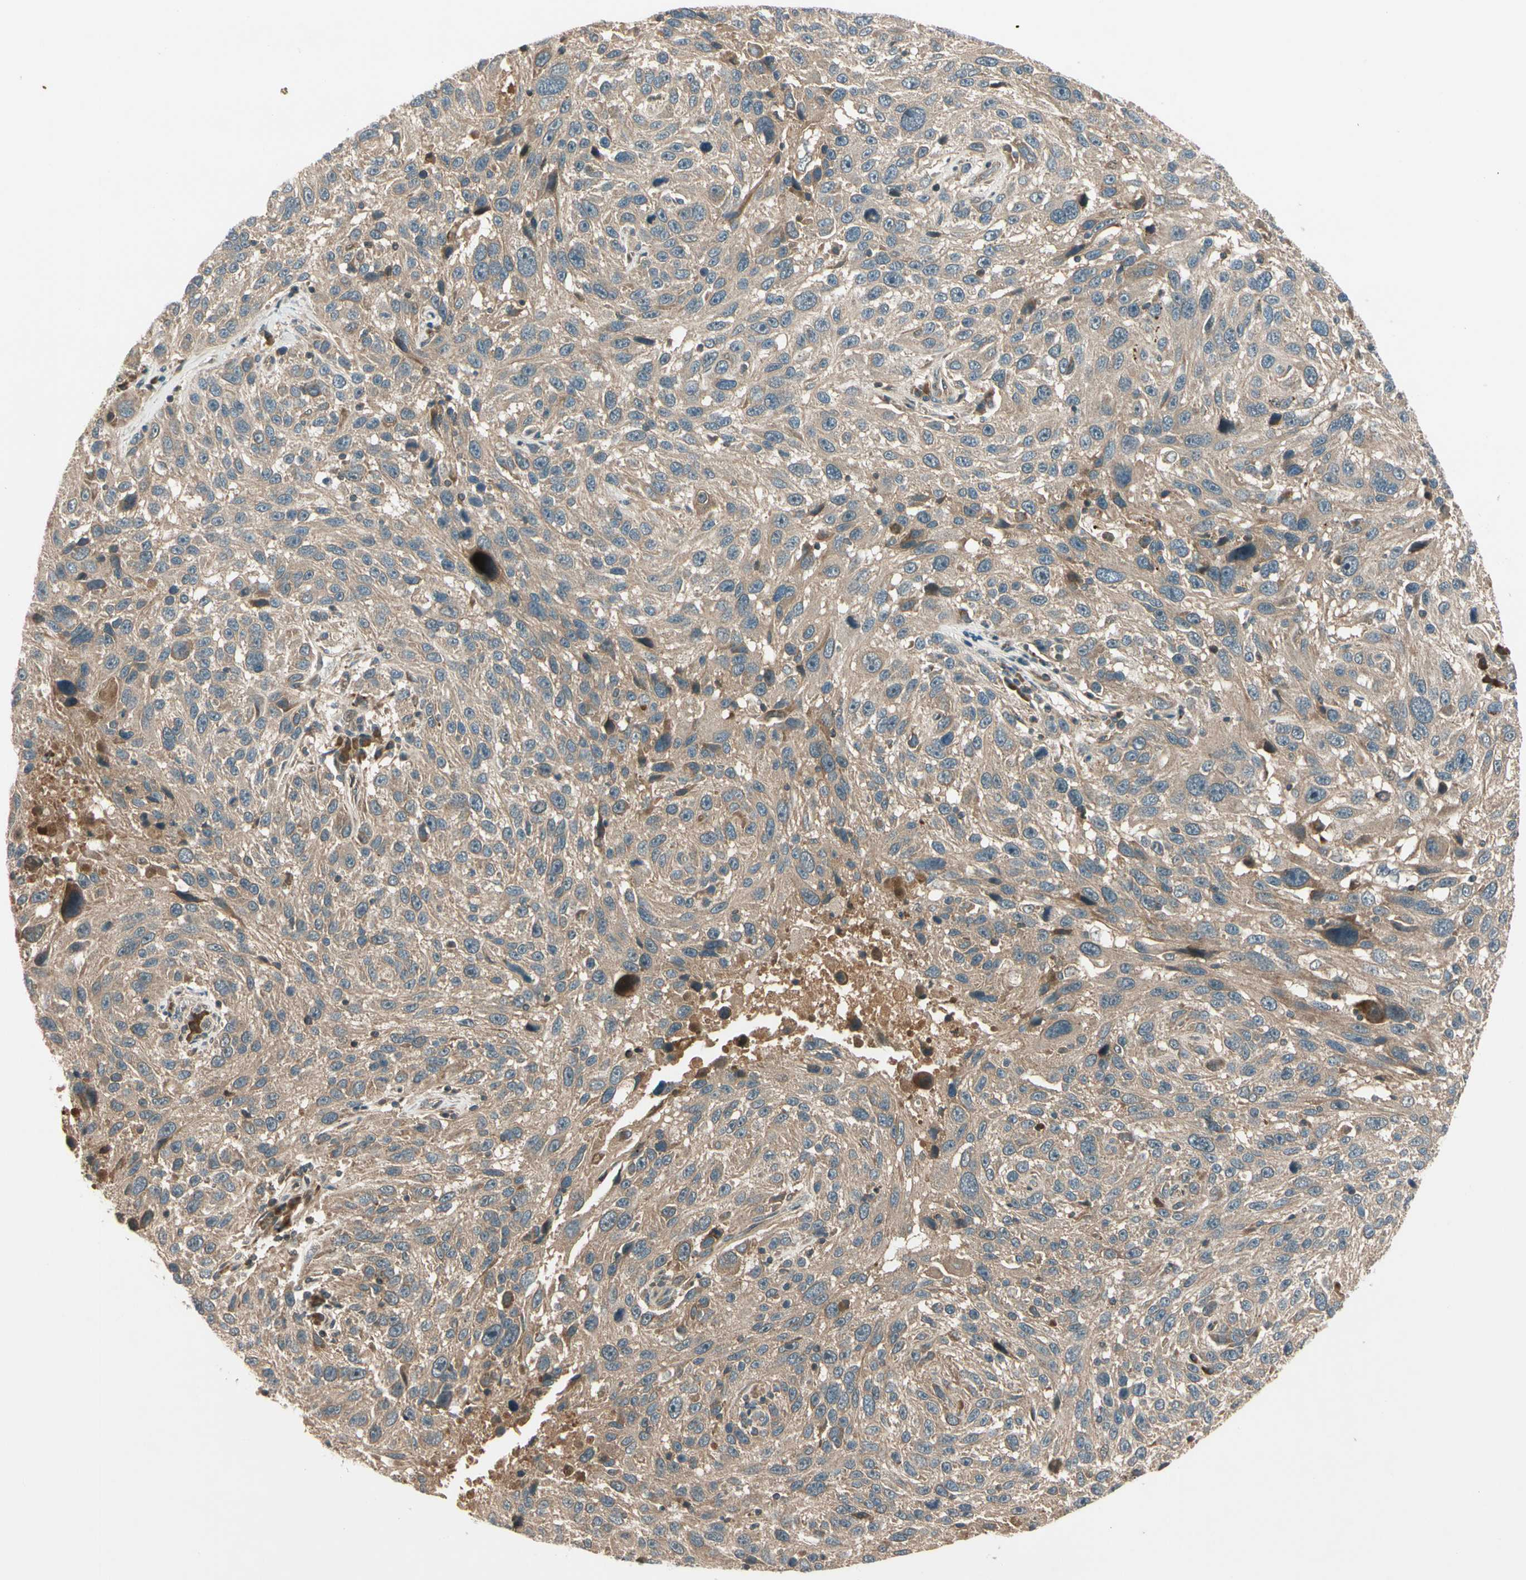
{"staining": {"intensity": "moderate", "quantity": ">75%", "location": "cytoplasmic/membranous"}, "tissue": "melanoma", "cell_type": "Tumor cells", "image_type": "cancer", "snomed": [{"axis": "morphology", "description": "Malignant melanoma, NOS"}, {"axis": "topography", "description": "Skin"}], "caption": "A photomicrograph of melanoma stained for a protein displays moderate cytoplasmic/membranous brown staining in tumor cells.", "gene": "ACVR1C", "patient": {"sex": "male", "age": 53}}